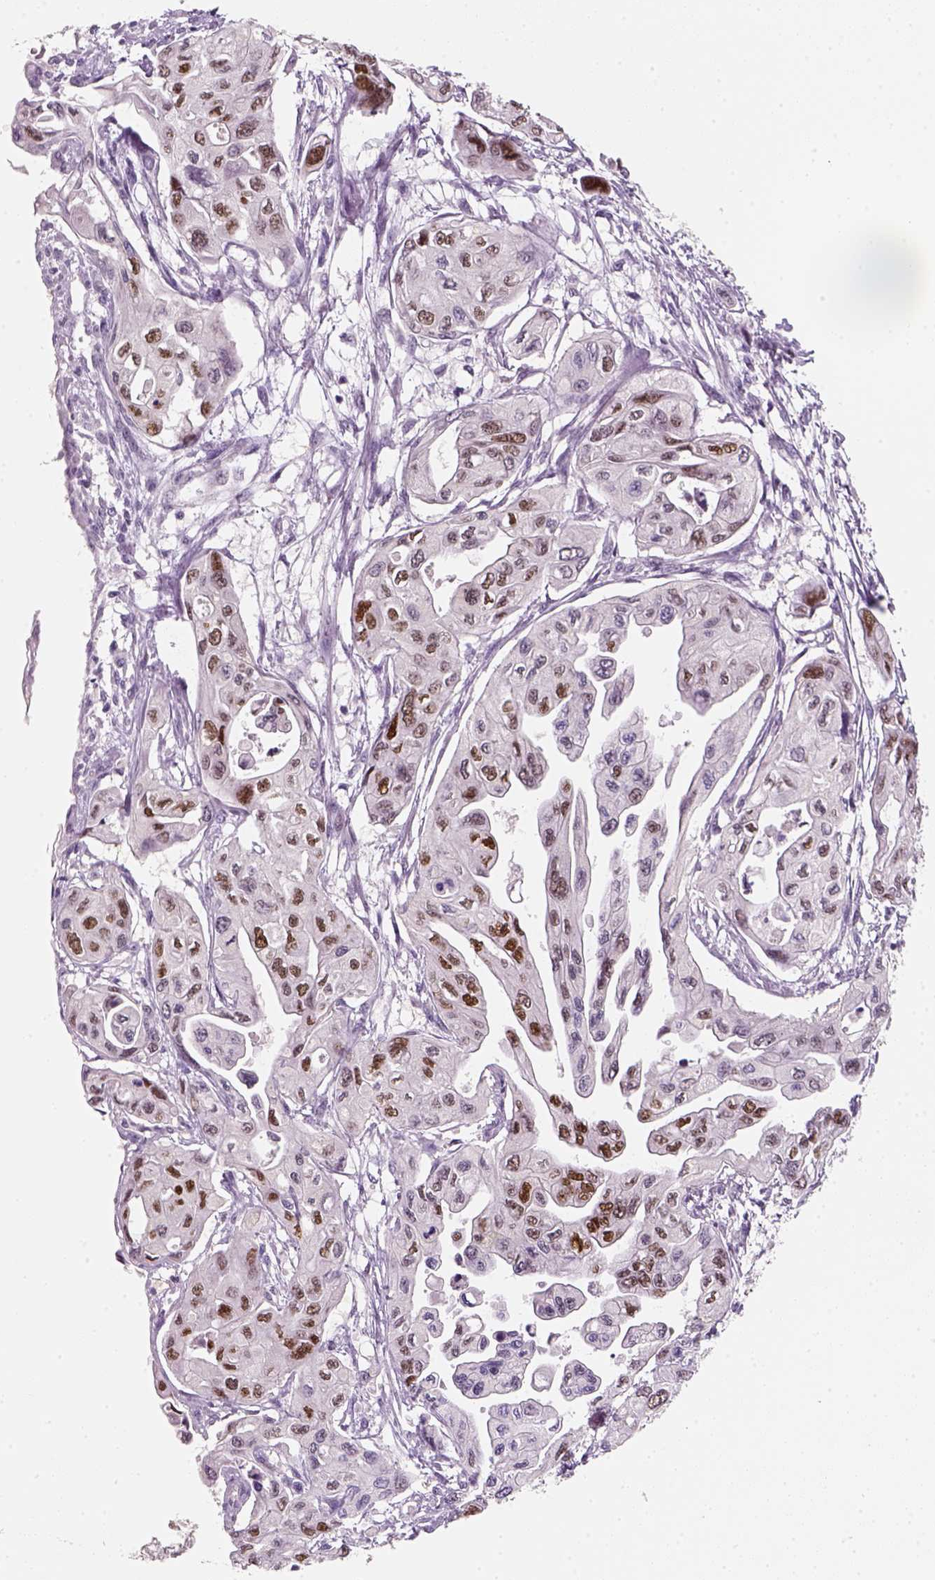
{"staining": {"intensity": "moderate", "quantity": "25%-75%", "location": "nuclear"}, "tissue": "pancreatic cancer", "cell_type": "Tumor cells", "image_type": "cancer", "snomed": [{"axis": "morphology", "description": "Adenocarcinoma, NOS"}, {"axis": "topography", "description": "Pancreas"}], "caption": "A brown stain highlights moderate nuclear staining of a protein in human adenocarcinoma (pancreatic) tumor cells.", "gene": "TP53", "patient": {"sex": "female", "age": 76}}